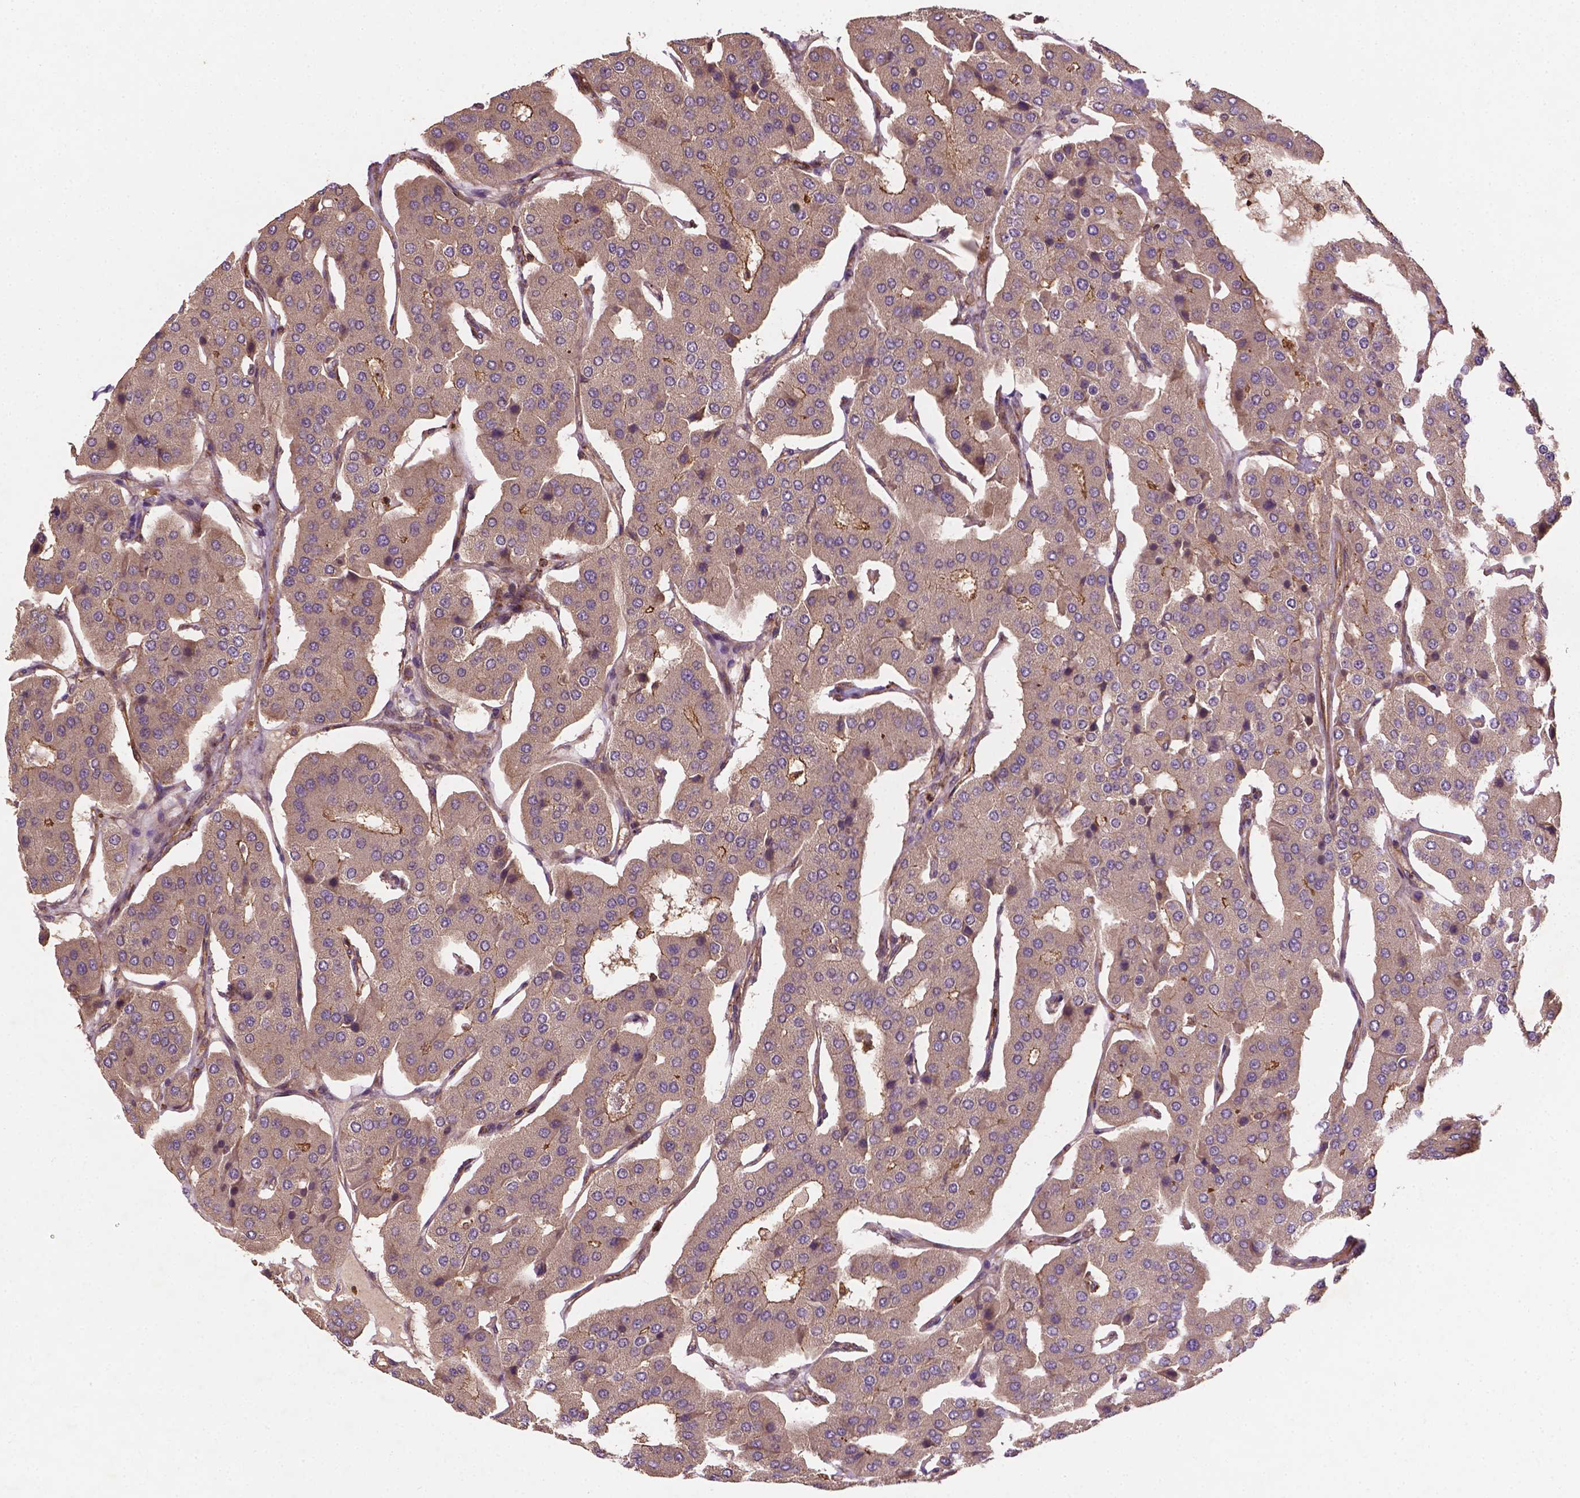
{"staining": {"intensity": "moderate", "quantity": "<25%", "location": "cytoplasmic/membranous"}, "tissue": "parathyroid gland", "cell_type": "Glandular cells", "image_type": "normal", "snomed": [{"axis": "morphology", "description": "Normal tissue, NOS"}, {"axis": "morphology", "description": "Adenoma, NOS"}, {"axis": "topography", "description": "Parathyroid gland"}], "caption": "Normal parathyroid gland displays moderate cytoplasmic/membranous staining in approximately <25% of glandular cells.", "gene": "ZMYND19", "patient": {"sex": "female", "age": 86}}